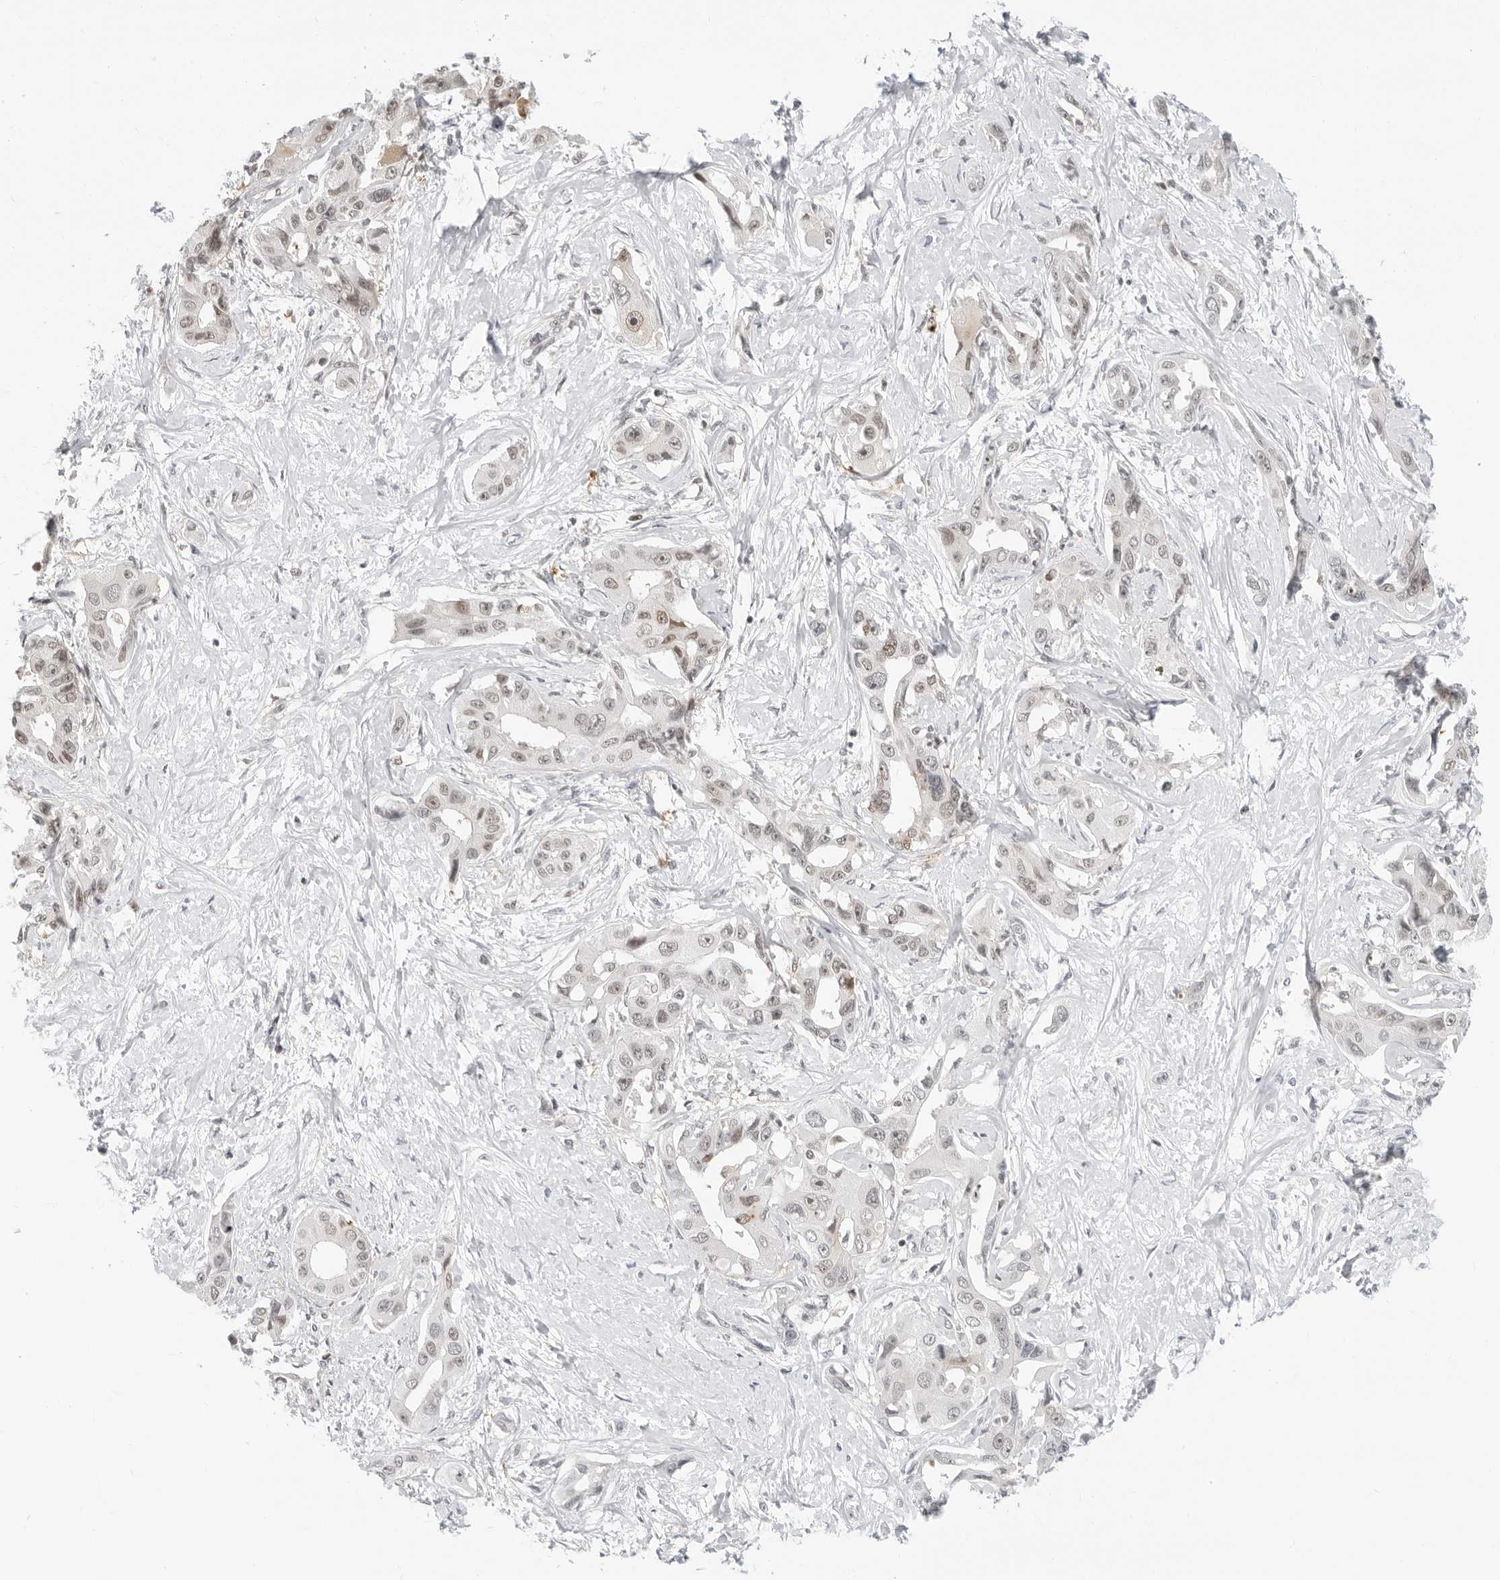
{"staining": {"intensity": "weak", "quantity": "25%-75%", "location": "nuclear"}, "tissue": "liver cancer", "cell_type": "Tumor cells", "image_type": "cancer", "snomed": [{"axis": "morphology", "description": "Cholangiocarcinoma"}, {"axis": "topography", "description": "Liver"}], "caption": "The immunohistochemical stain highlights weak nuclear staining in tumor cells of liver cancer (cholangiocarcinoma) tissue.", "gene": "MSH6", "patient": {"sex": "male", "age": 59}}